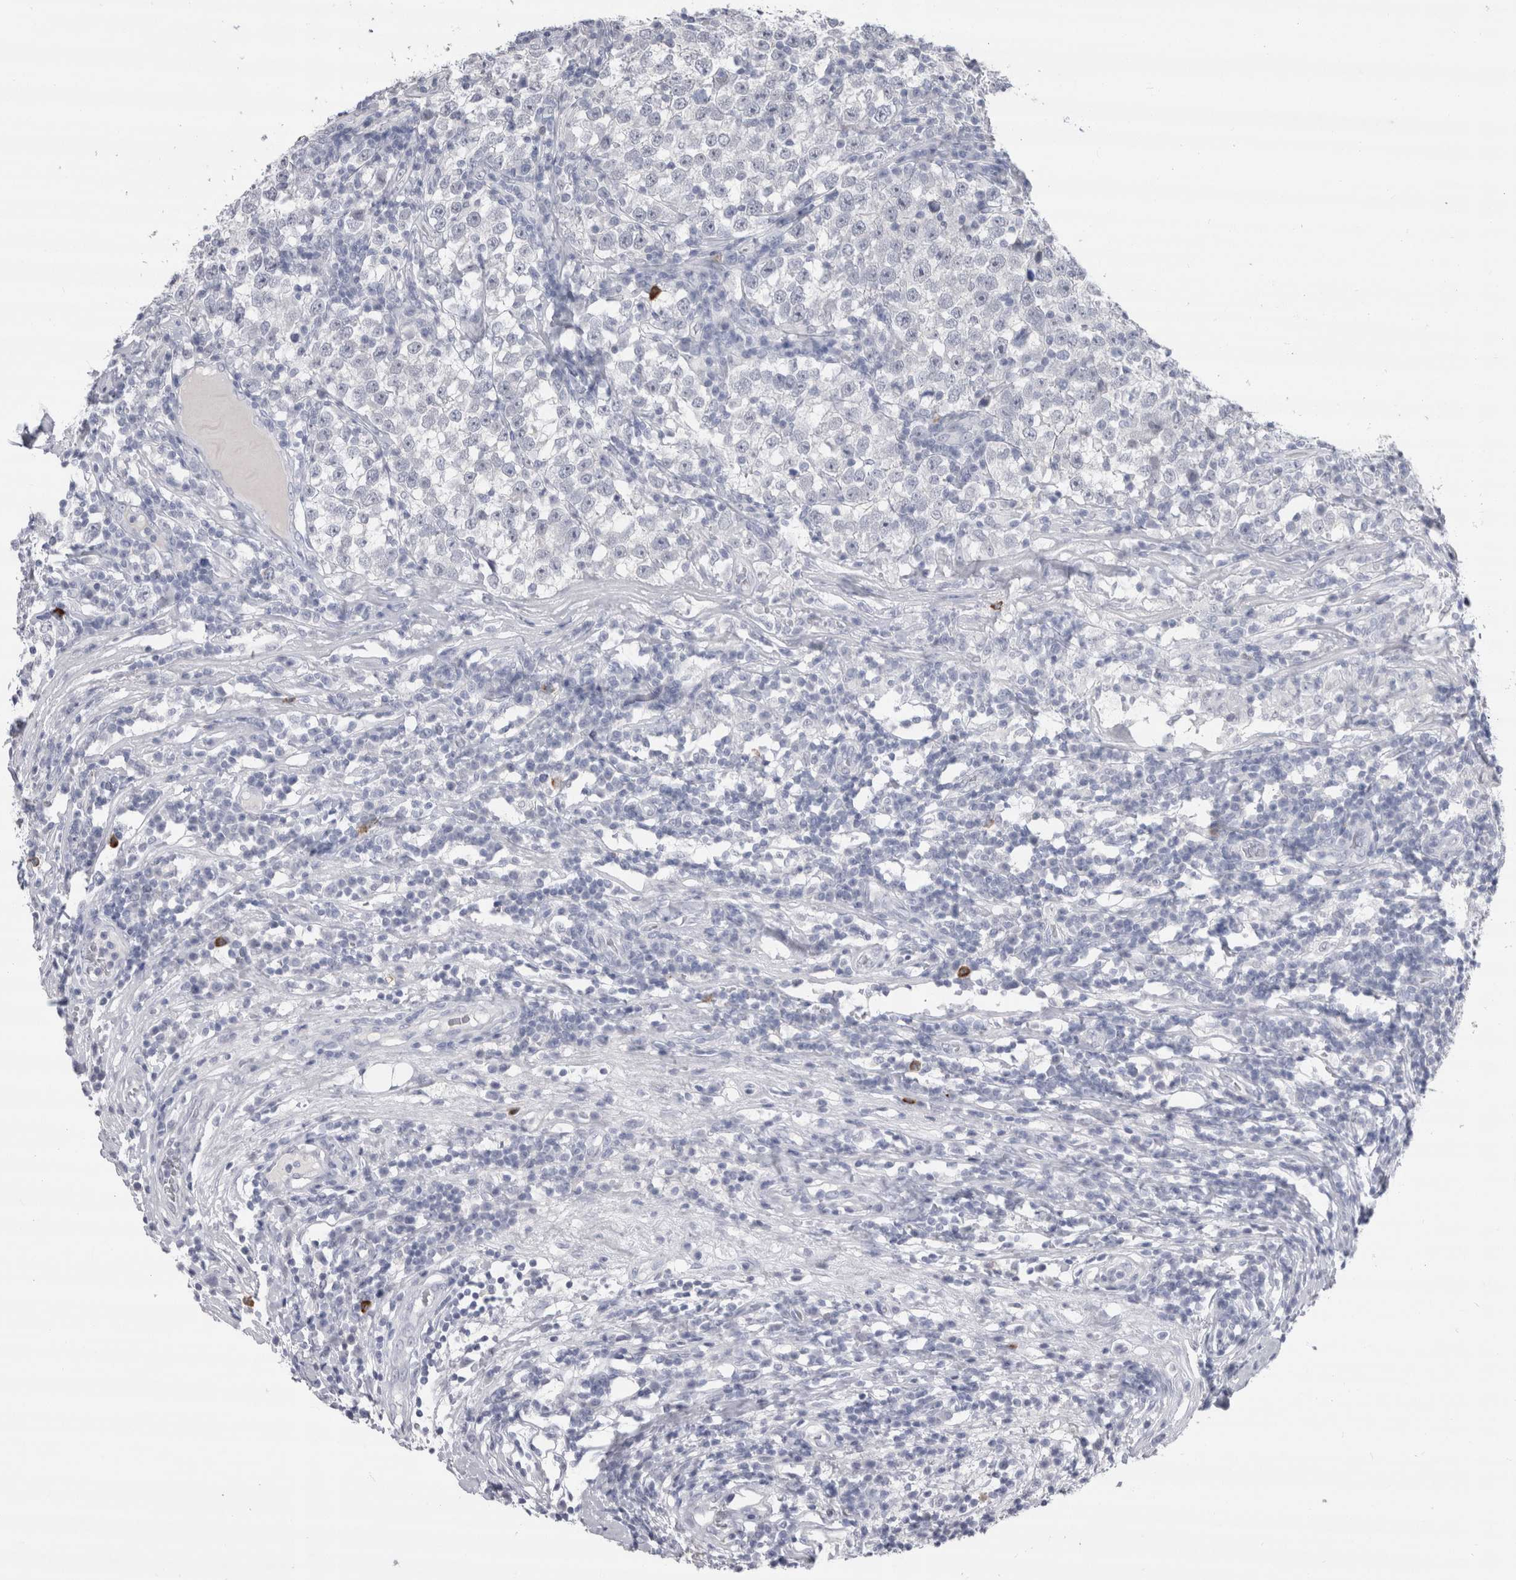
{"staining": {"intensity": "negative", "quantity": "none", "location": "none"}, "tissue": "testis cancer", "cell_type": "Tumor cells", "image_type": "cancer", "snomed": [{"axis": "morphology", "description": "Seminoma, NOS"}, {"axis": "topography", "description": "Testis"}], "caption": "This is a histopathology image of IHC staining of testis seminoma, which shows no positivity in tumor cells.", "gene": "CDH17", "patient": {"sex": "male", "age": 43}}